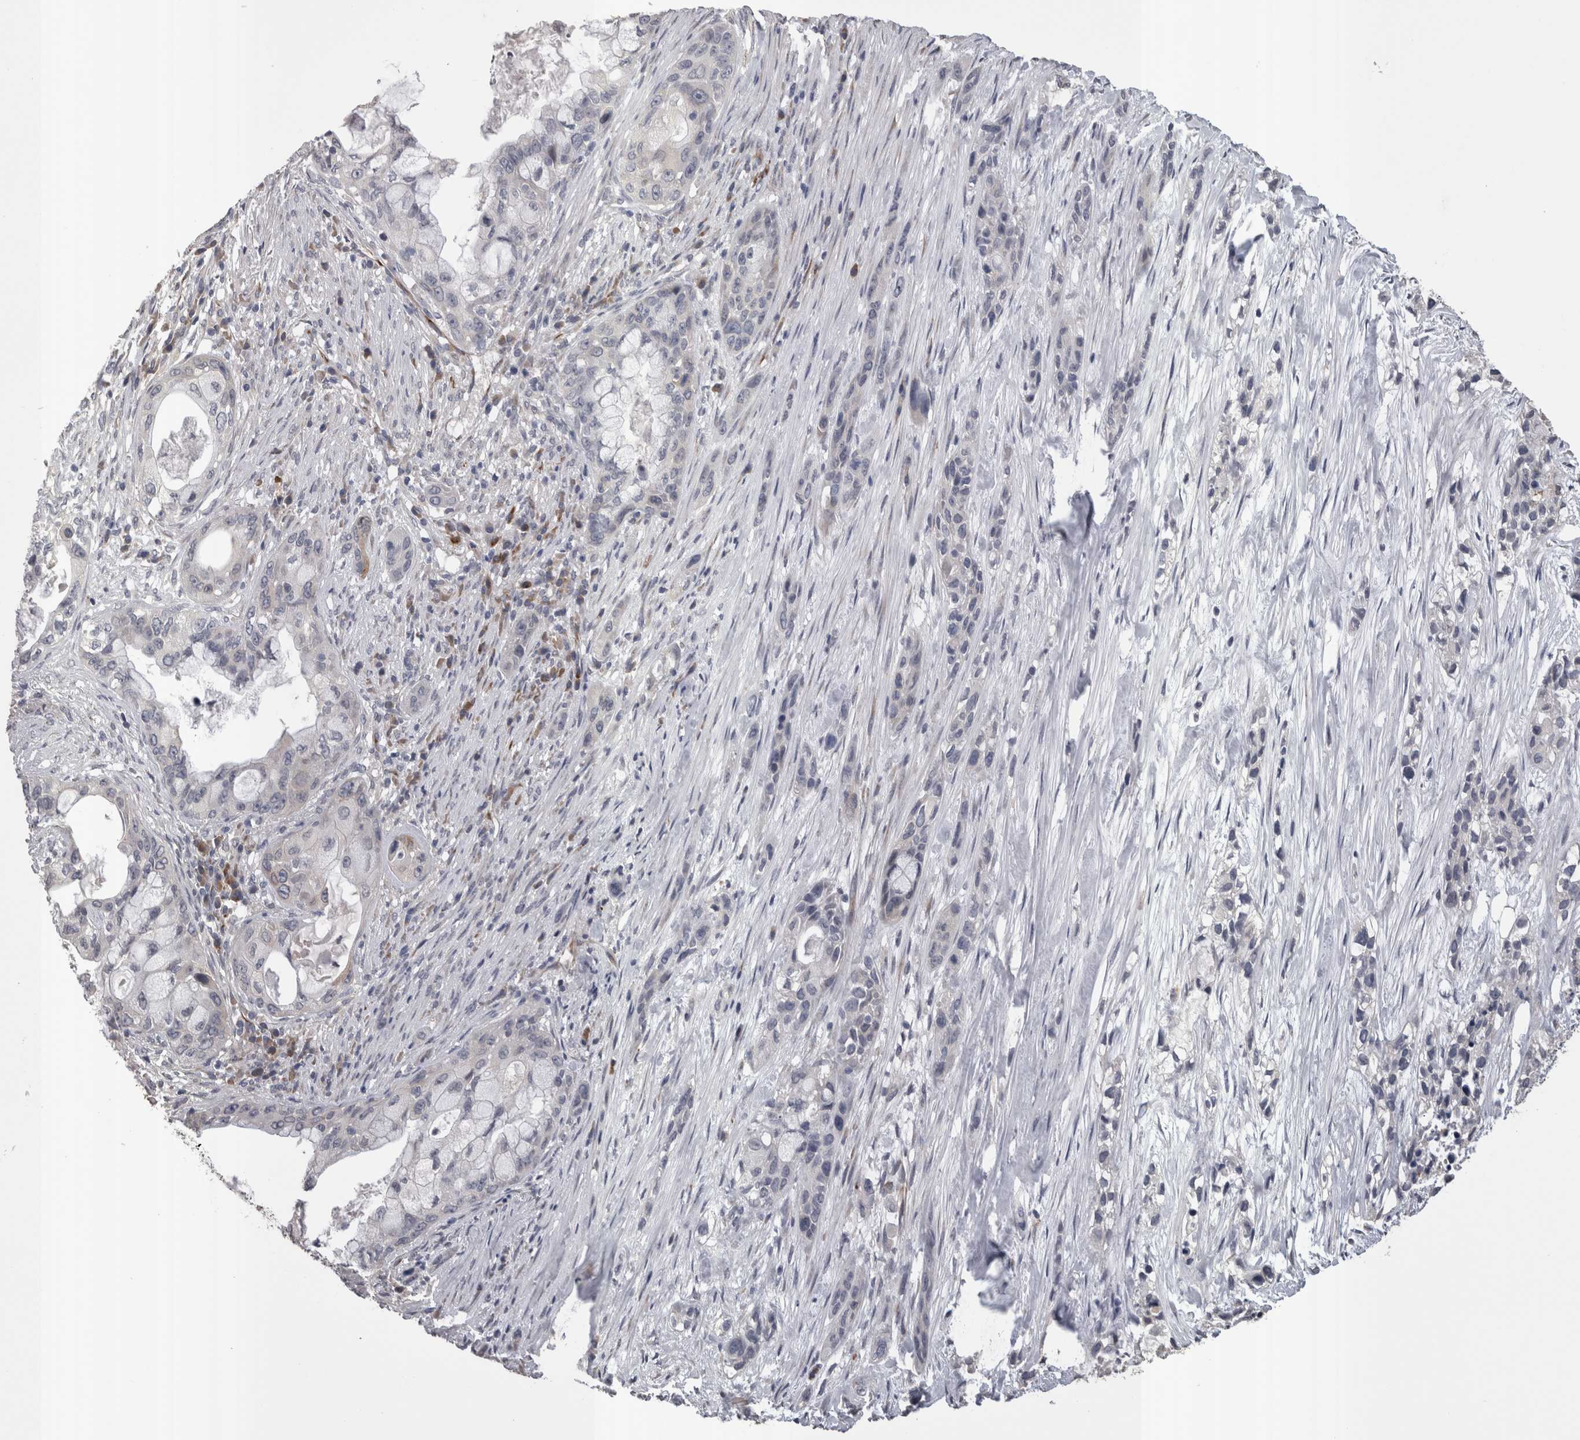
{"staining": {"intensity": "negative", "quantity": "none", "location": "none"}, "tissue": "pancreatic cancer", "cell_type": "Tumor cells", "image_type": "cancer", "snomed": [{"axis": "morphology", "description": "Adenocarcinoma, NOS"}, {"axis": "topography", "description": "Pancreas"}], "caption": "Immunohistochemistry of pancreatic adenocarcinoma exhibits no expression in tumor cells.", "gene": "STC1", "patient": {"sex": "male", "age": 53}}